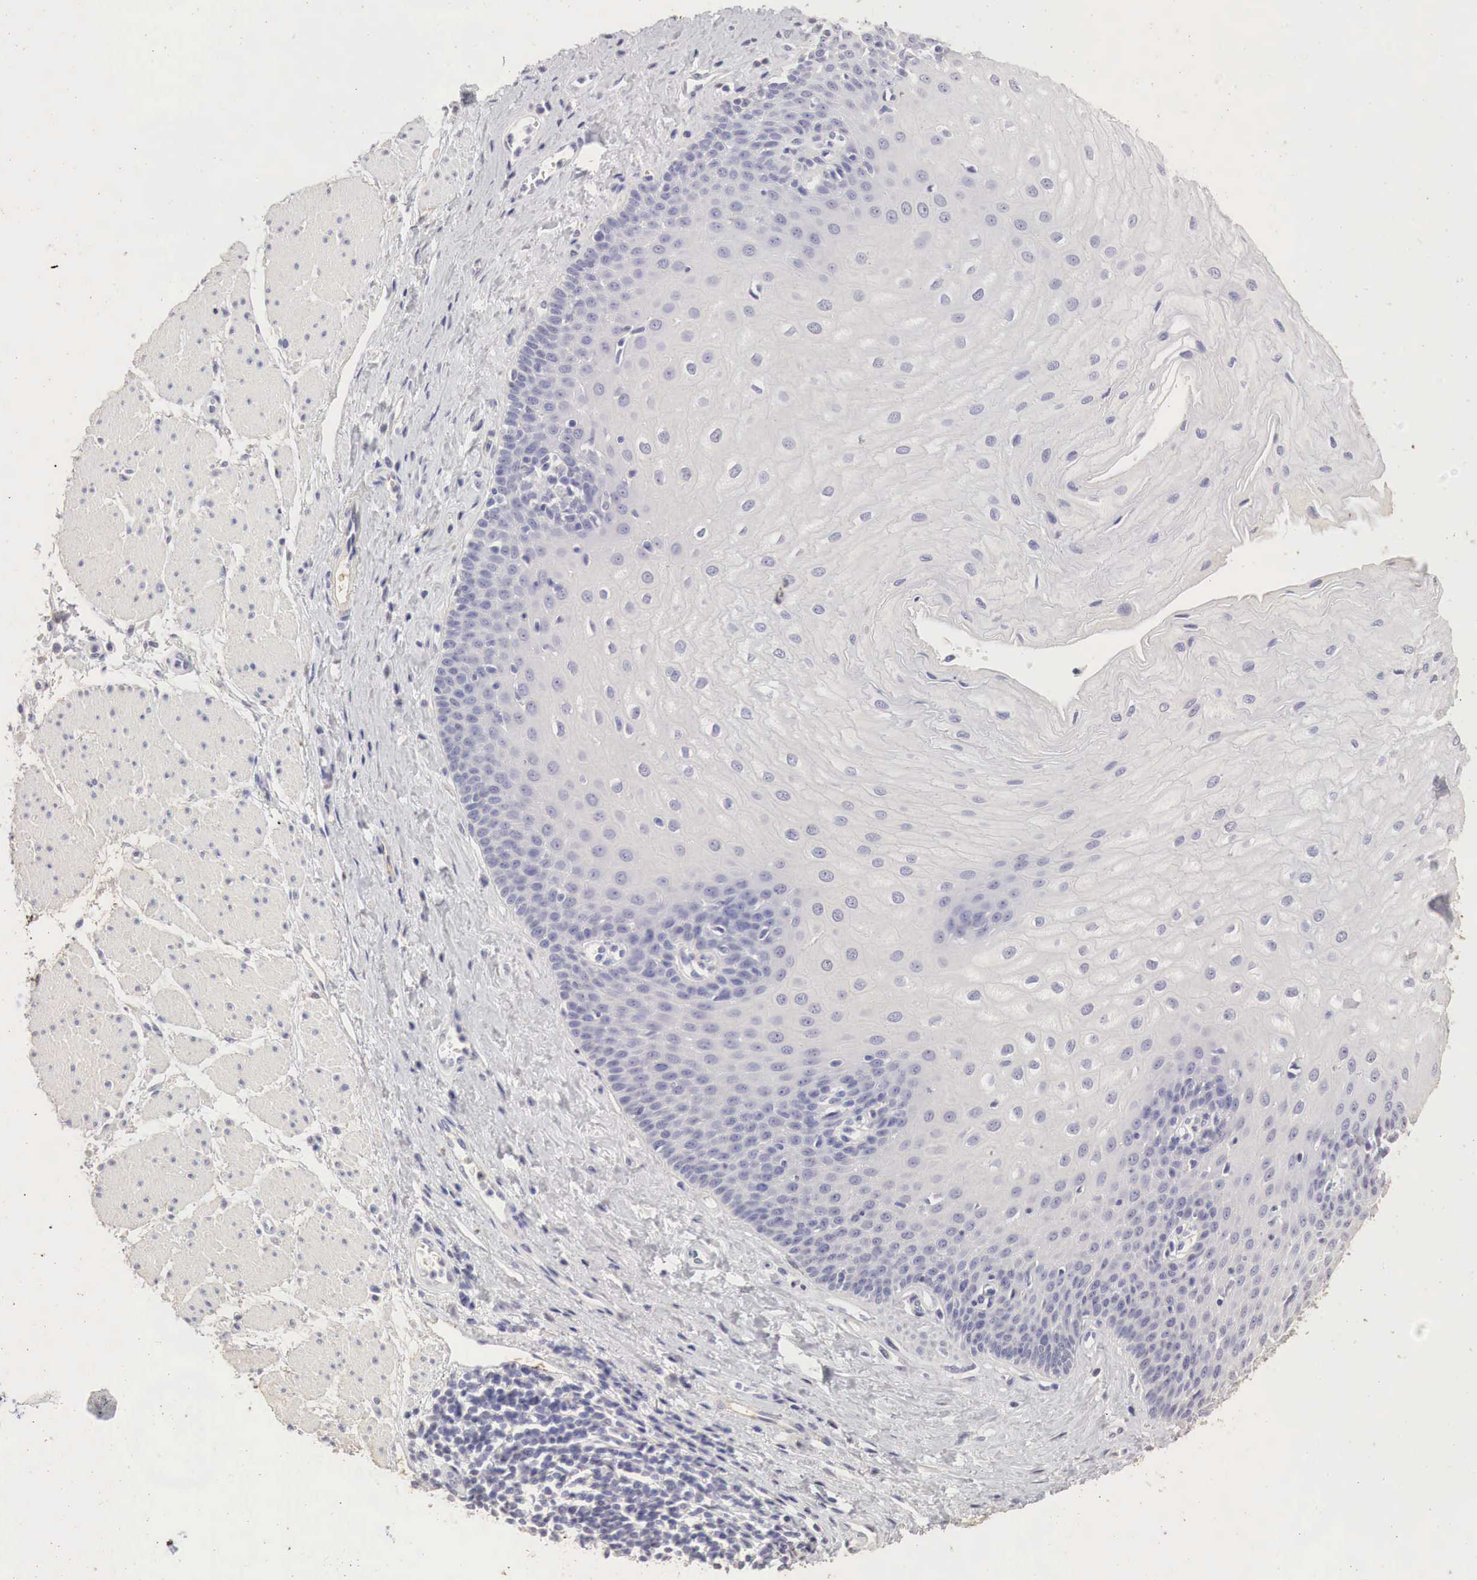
{"staining": {"intensity": "negative", "quantity": "none", "location": "none"}, "tissue": "esophagus", "cell_type": "Squamous epithelial cells", "image_type": "normal", "snomed": [{"axis": "morphology", "description": "Normal tissue, NOS"}, {"axis": "topography", "description": "Esophagus"}], "caption": "Squamous epithelial cells show no significant staining in benign esophagus. The staining is performed using DAB brown chromogen with nuclei counter-stained in using hematoxylin.", "gene": "OTC", "patient": {"sex": "male", "age": 65}}